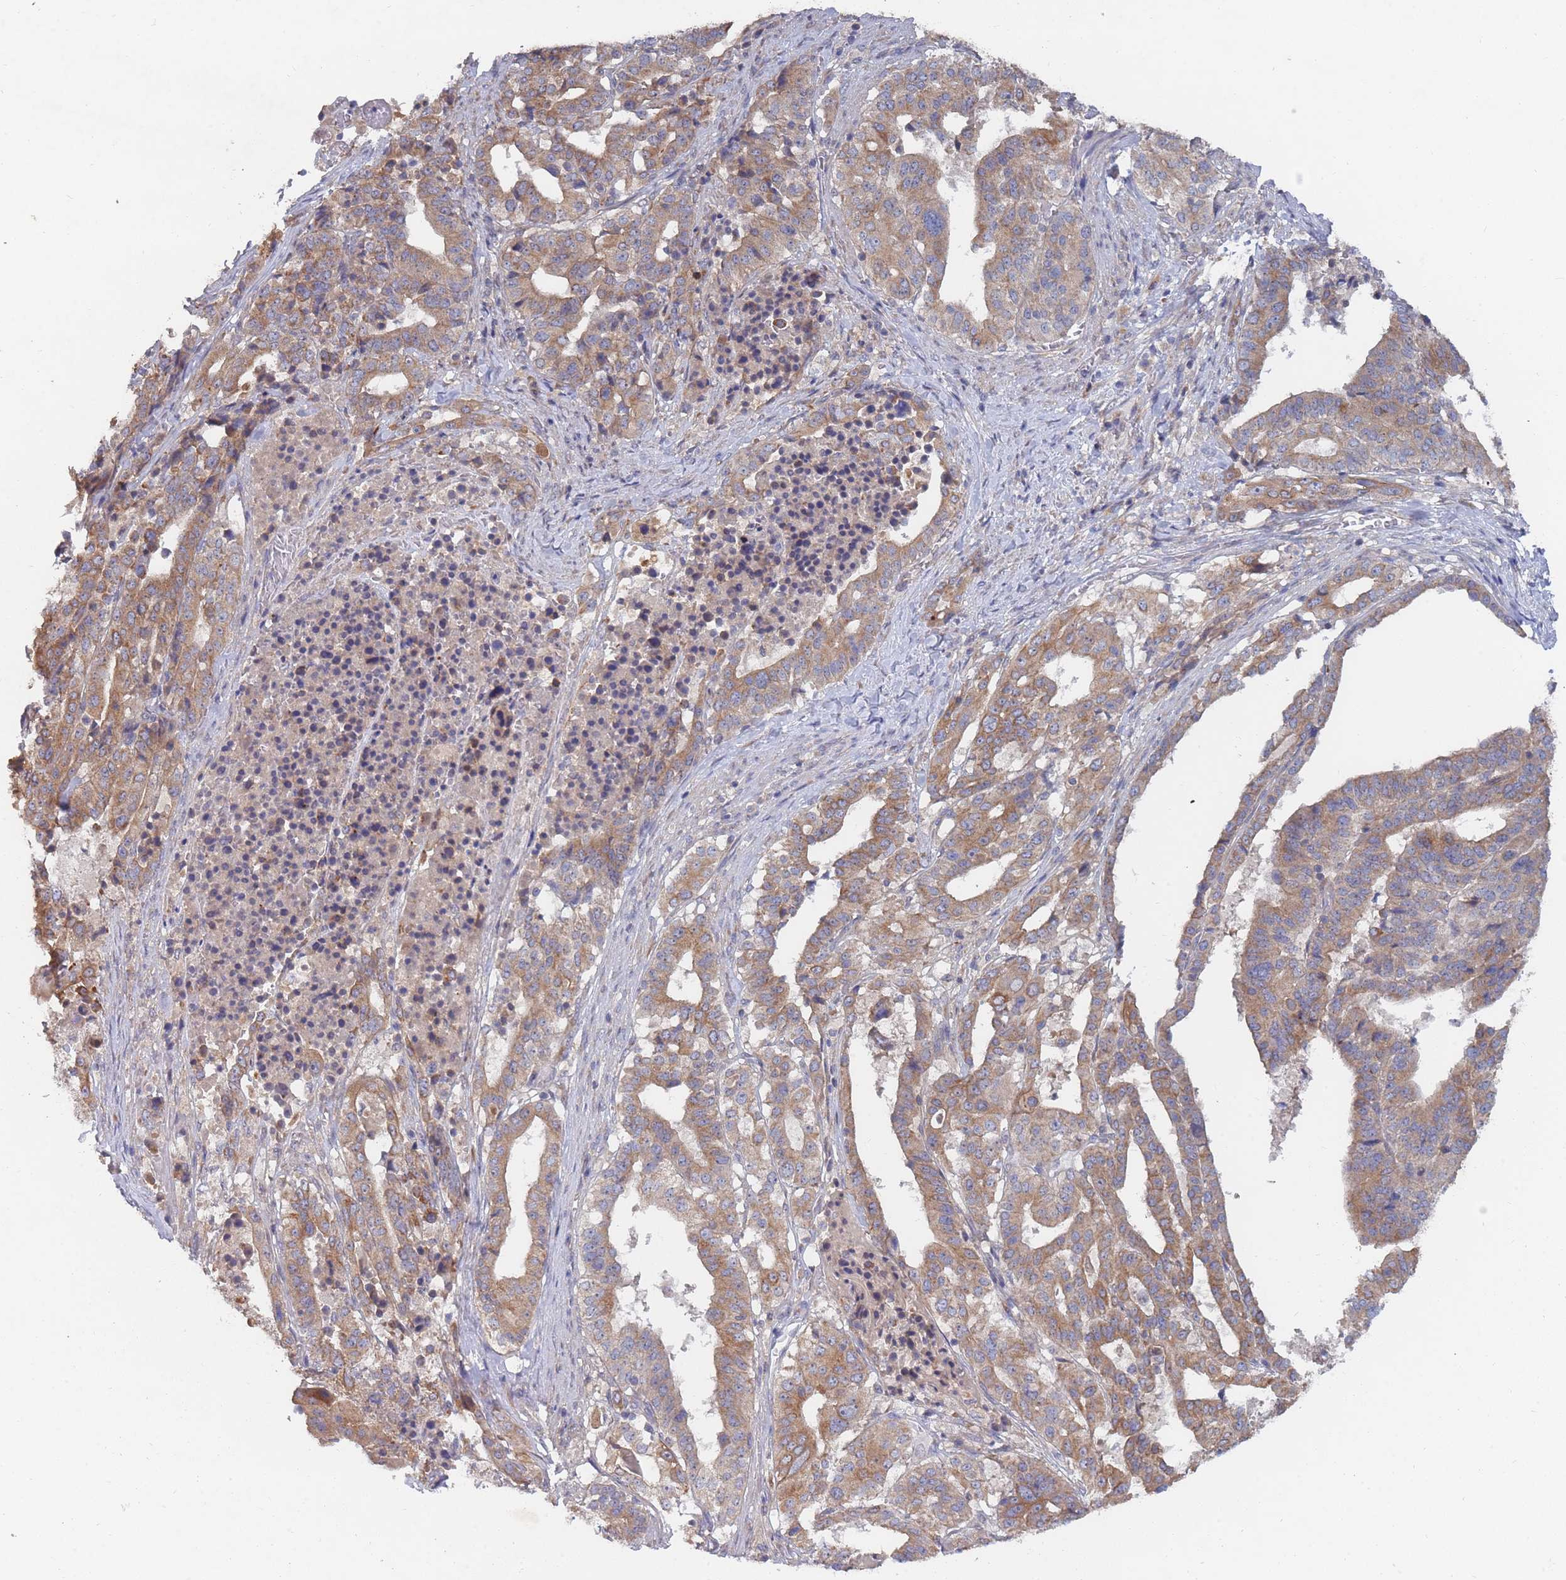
{"staining": {"intensity": "moderate", "quantity": ">75%", "location": "cytoplasmic/membranous"}, "tissue": "stomach cancer", "cell_type": "Tumor cells", "image_type": "cancer", "snomed": [{"axis": "morphology", "description": "Adenocarcinoma, NOS"}, {"axis": "topography", "description": "Stomach"}], "caption": "The photomicrograph reveals a brown stain indicating the presence of a protein in the cytoplasmic/membranous of tumor cells in stomach cancer (adenocarcinoma).", "gene": "SLC35F5", "patient": {"sex": "male", "age": 48}}